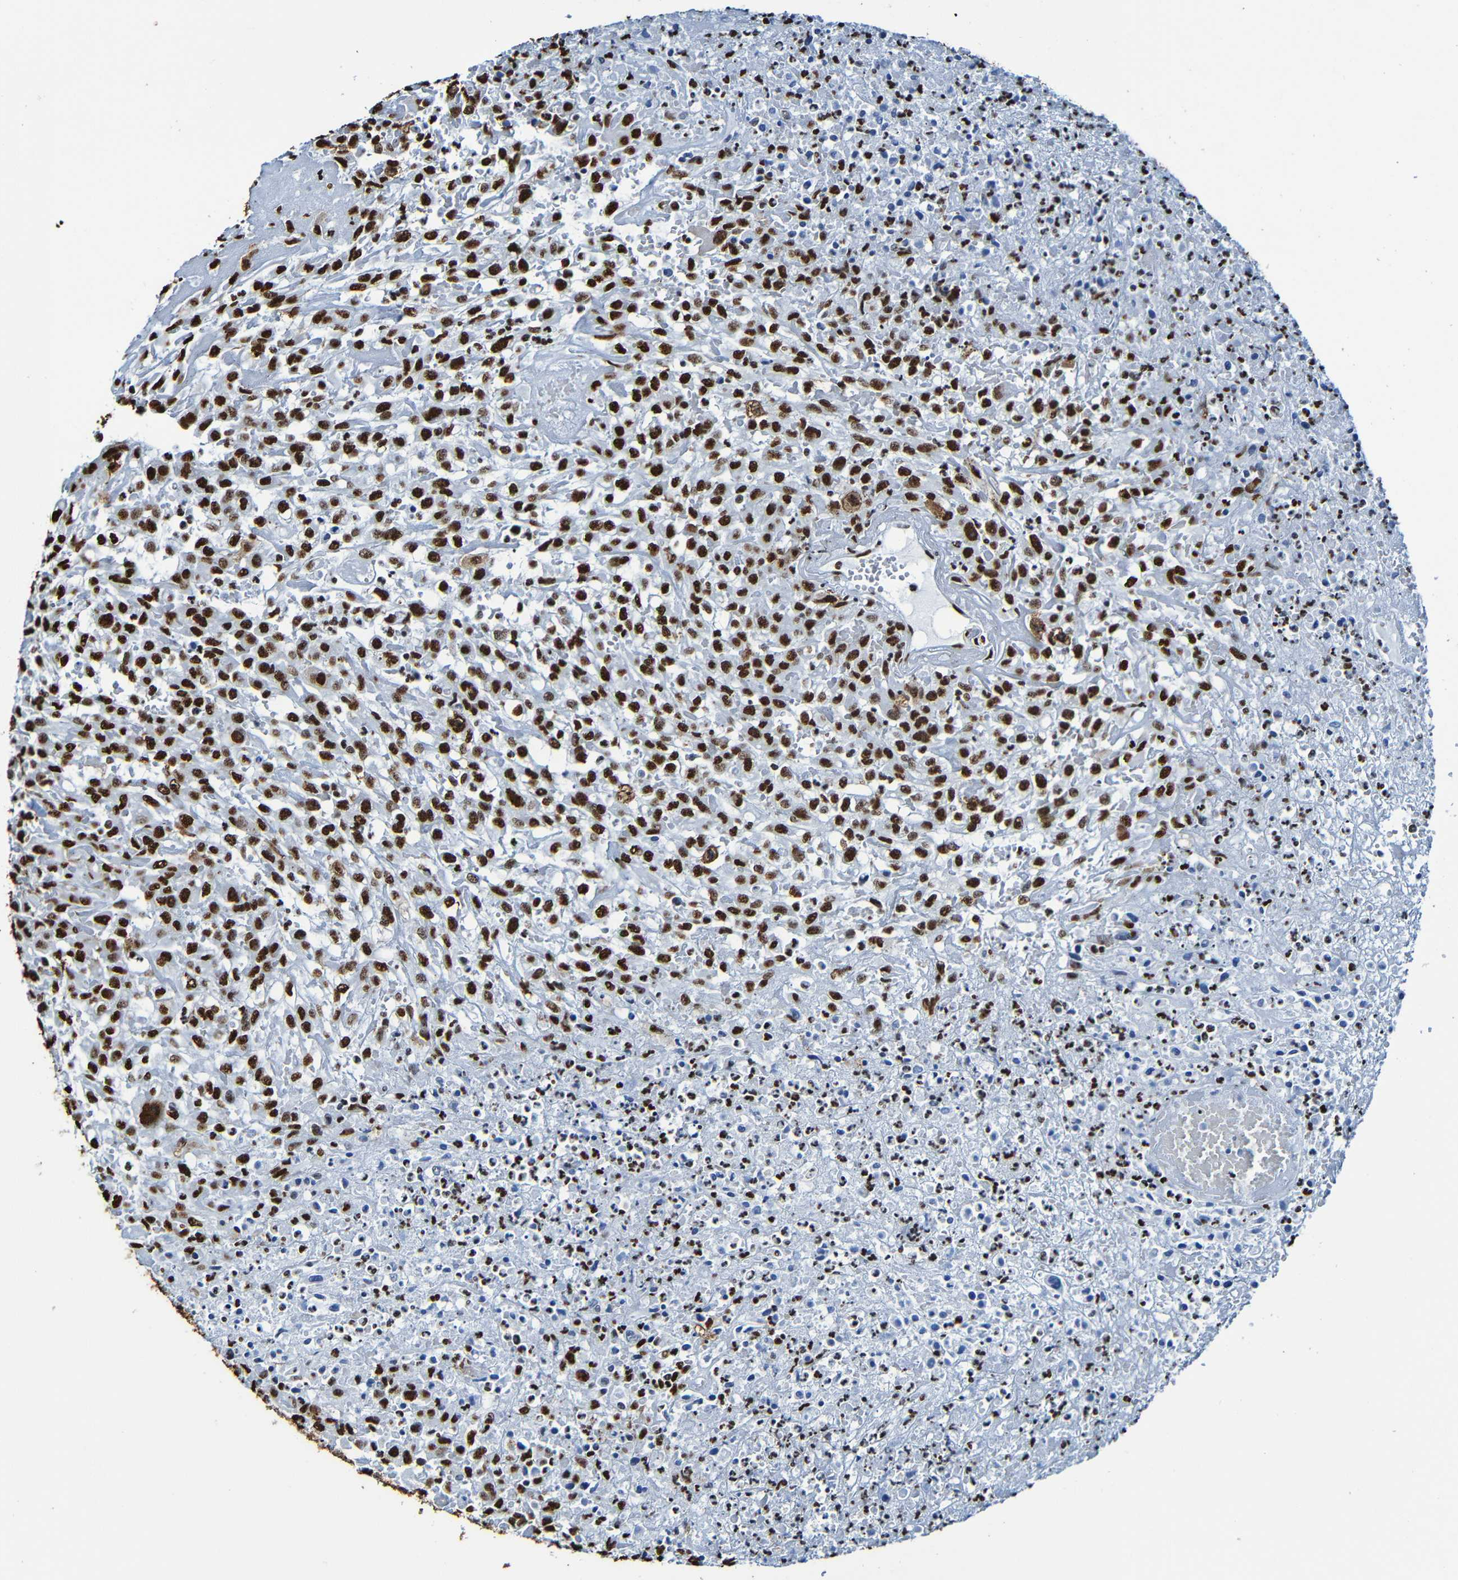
{"staining": {"intensity": "strong", "quantity": ">75%", "location": "nuclear"}, "tissue": "urothelial cancer", "cell_type": "Tumor cells", "image_type": "cancer", "snomed": [{"axis": "morphology", "description": "Urothelial carcinoma, High grade"}, {"axis": "topography", "description": "Urinary bladder"}], "caption": "The micrograph reveals a brown stain indicating the presence of a protein in the nuclear of tumor cells in urothelial carcinoma (high-grade). (Stains: DAB in brown, nuclei in blue, Microscopy: brightfield microscopy at high magnification).", "gene": "SRSF3", "patient": {"sex": "male", "age": 46}}